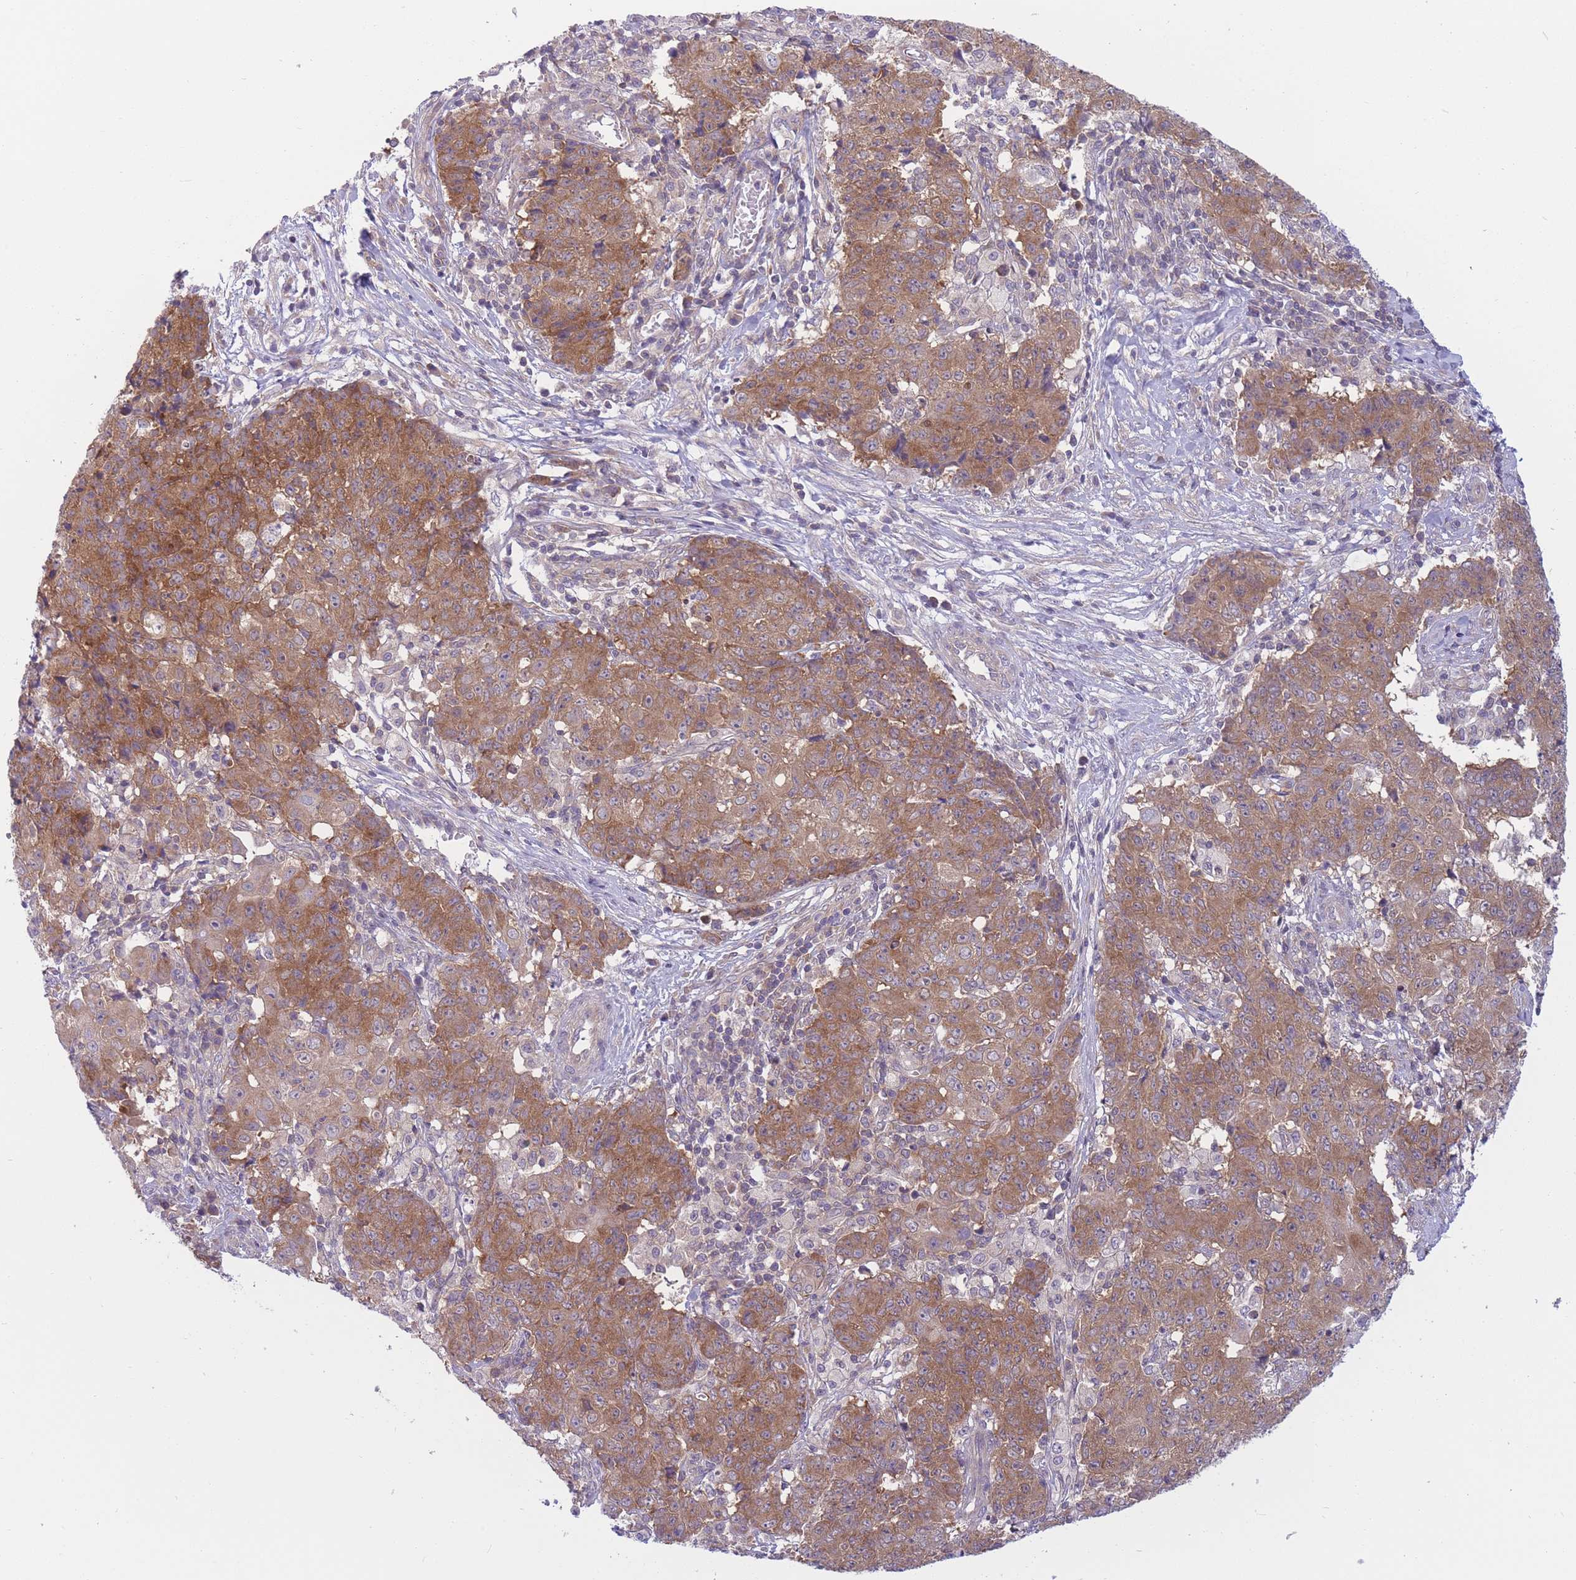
{"staining": {"intensity": "moderate", "quantity": ">75%", "location": "cytoplasmic/membranous"}, "tissue": "ovarian cancer", "cell_type": "Tumor cells", "image_type": "cancer", "snomed": [{"axis": "morphology", "description": "Carcinoma, endometroid"}, {"axis": "topography", "description": "Ovary"}], "caption": "A medium amount of moderate cytoplasmic/membranous positivity is appreciated in about >75% of tumor cells in ovarian endometroid carcinoma tissue. Using DAB (3,3'-diaminobenzidine) (brown) and hematoxylin (blue) stains, captured at high magnification using brightfield microscopy.", "gene": "PFDN6", "patient": {"sex": "female", "age": 42}}